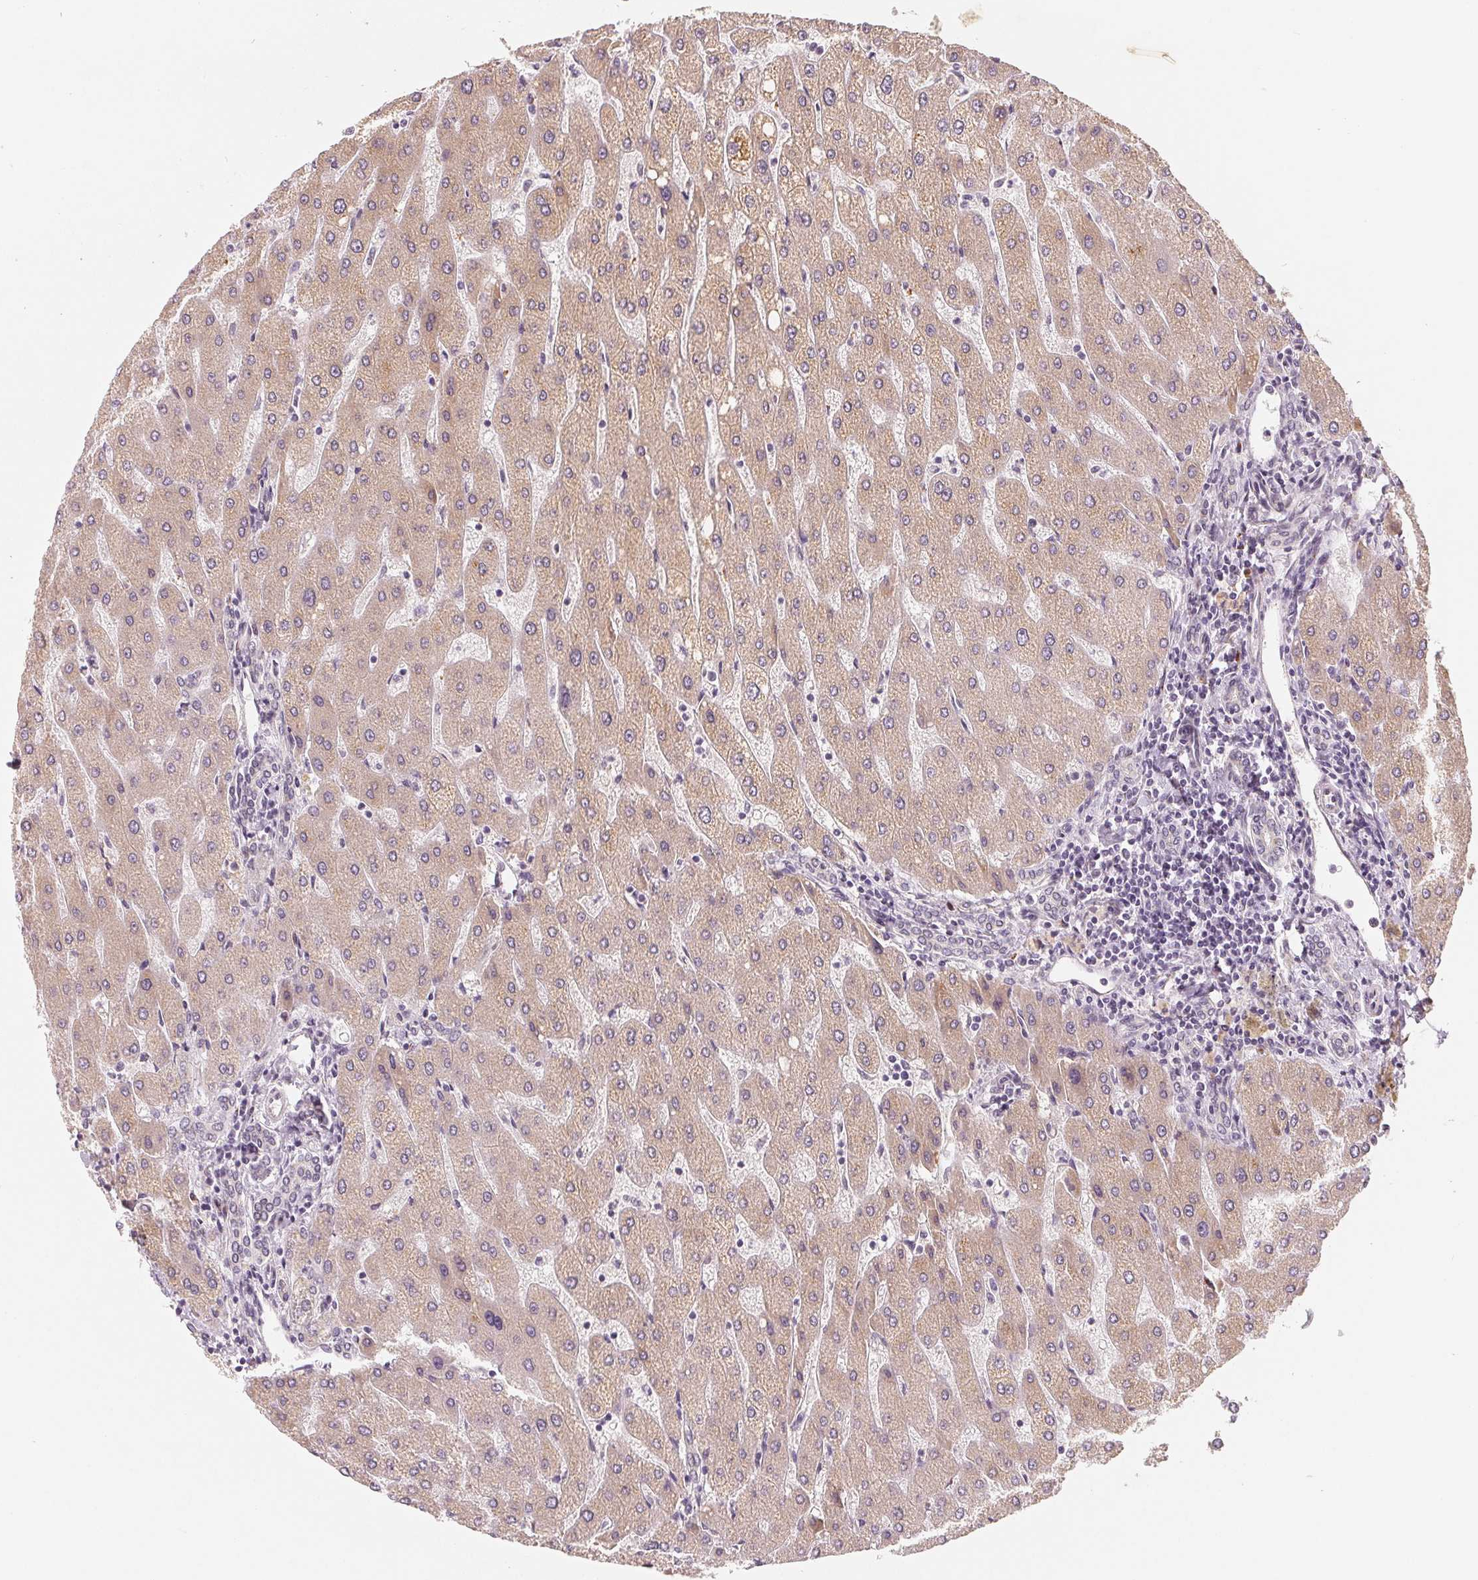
{"staining": {"intensity": "negative", "quantity": "none", "location": "none"}, "tissue": "liver", "cell_type": "Cholangiocytes", "image_type": "normal", "snomed": [{"axis": "morphology", "description": "Normal tissue, NOS"}, {"axis": "topography", "description": "Liver"}], "caption": "DAB immunohistochemical staining of benign human liver shows no significant expression in cholangiocytes.", "gene": "TMSB15B", "patient": {"sex": "male", "age": 67}}